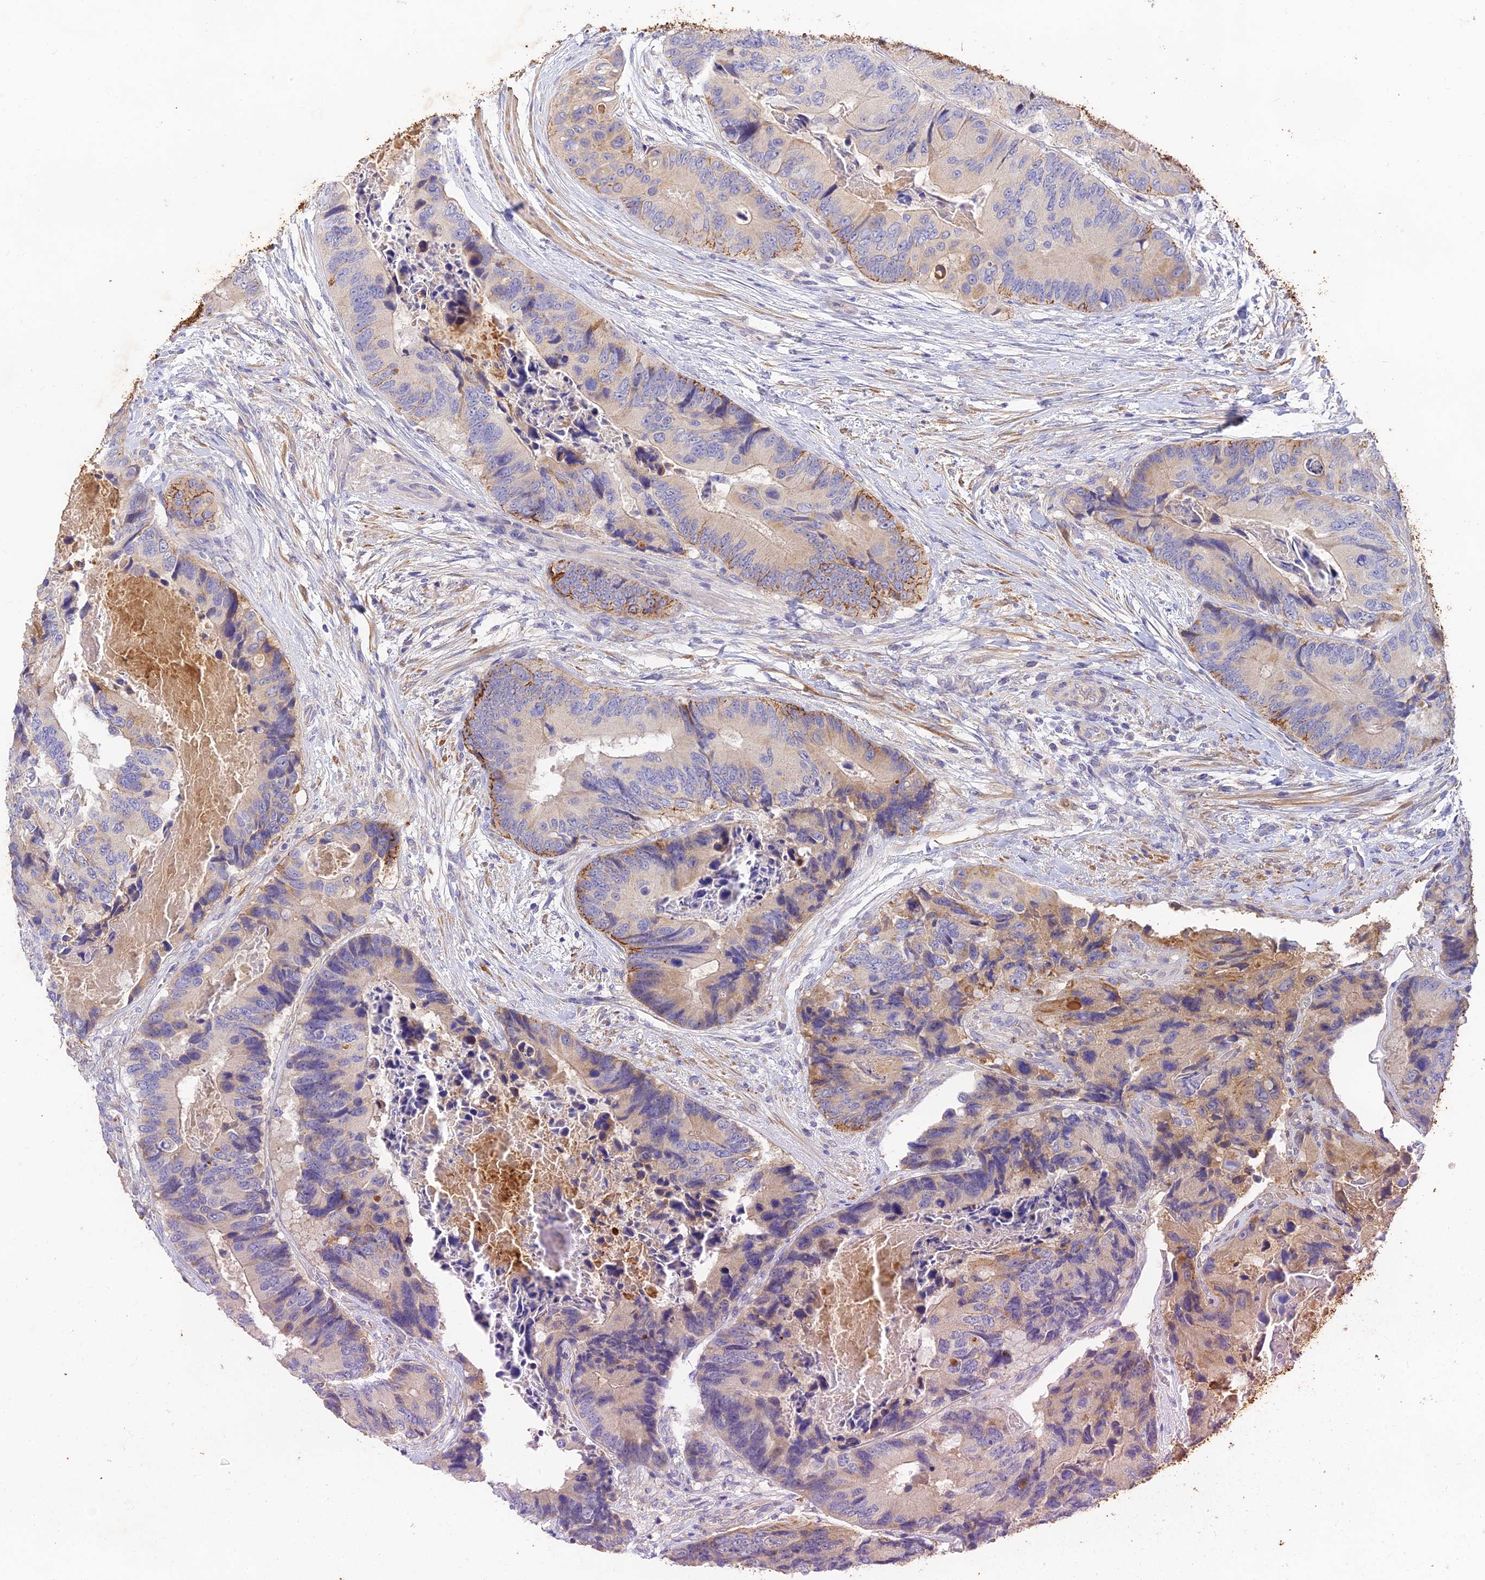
{"staining": {"intensity": "weak", "quantity": "25%-75%", "location": "cytoplasmic/membranous"}, "tissue": "colorectal cancer", "cell_type": "Tumor cells", "image_type": "cancer", "snomed": [{"axis": "morphology", "description": "Adenocarcinoma, NOS"}, {"axis": "topography", "description": "Colon"}], "caption": "Adenocarcinoma (colorectal) tissue displays weak cytoplasmic/membranous expression in approximately 25%-75% of tumor cells", "gene": "ACSM5", "patient": {"sex": "male", "age": 84}}